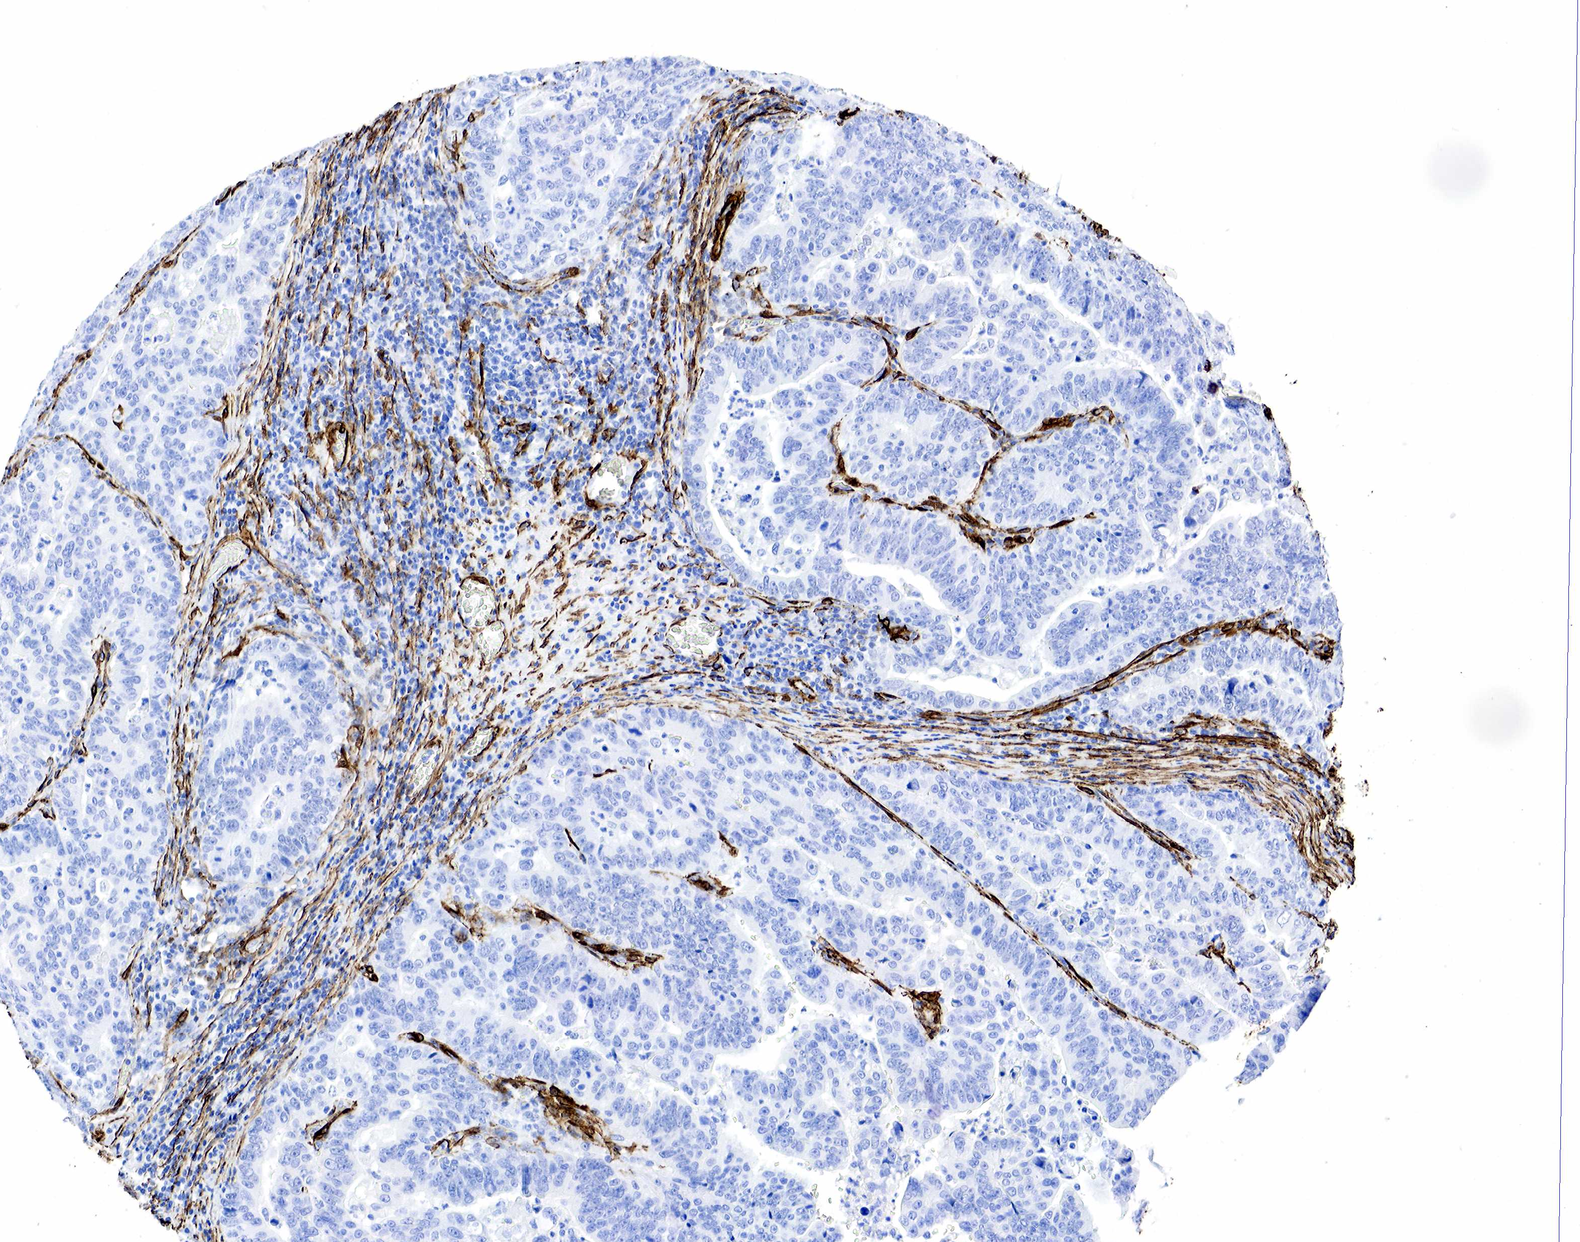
{"staining": {"intensity": "negative", "quantity": "none", "location": "none"}, "tissue": "stomach cancer", "cell_type": "Tumor cells", "image_type": "cancer", "snomed": [{"axis": "morphology", "description": "Adenocarcinoma, NOS"}, {"axis": "topography", "description": "Stomach, upper"}], "caption": "Immunohistochemical staining of adenocarcinoma (stomach) displays no significant positivity in tumor cells.", "gene": "ACTA2", "patient": {"sex": "female", "age": 50}}